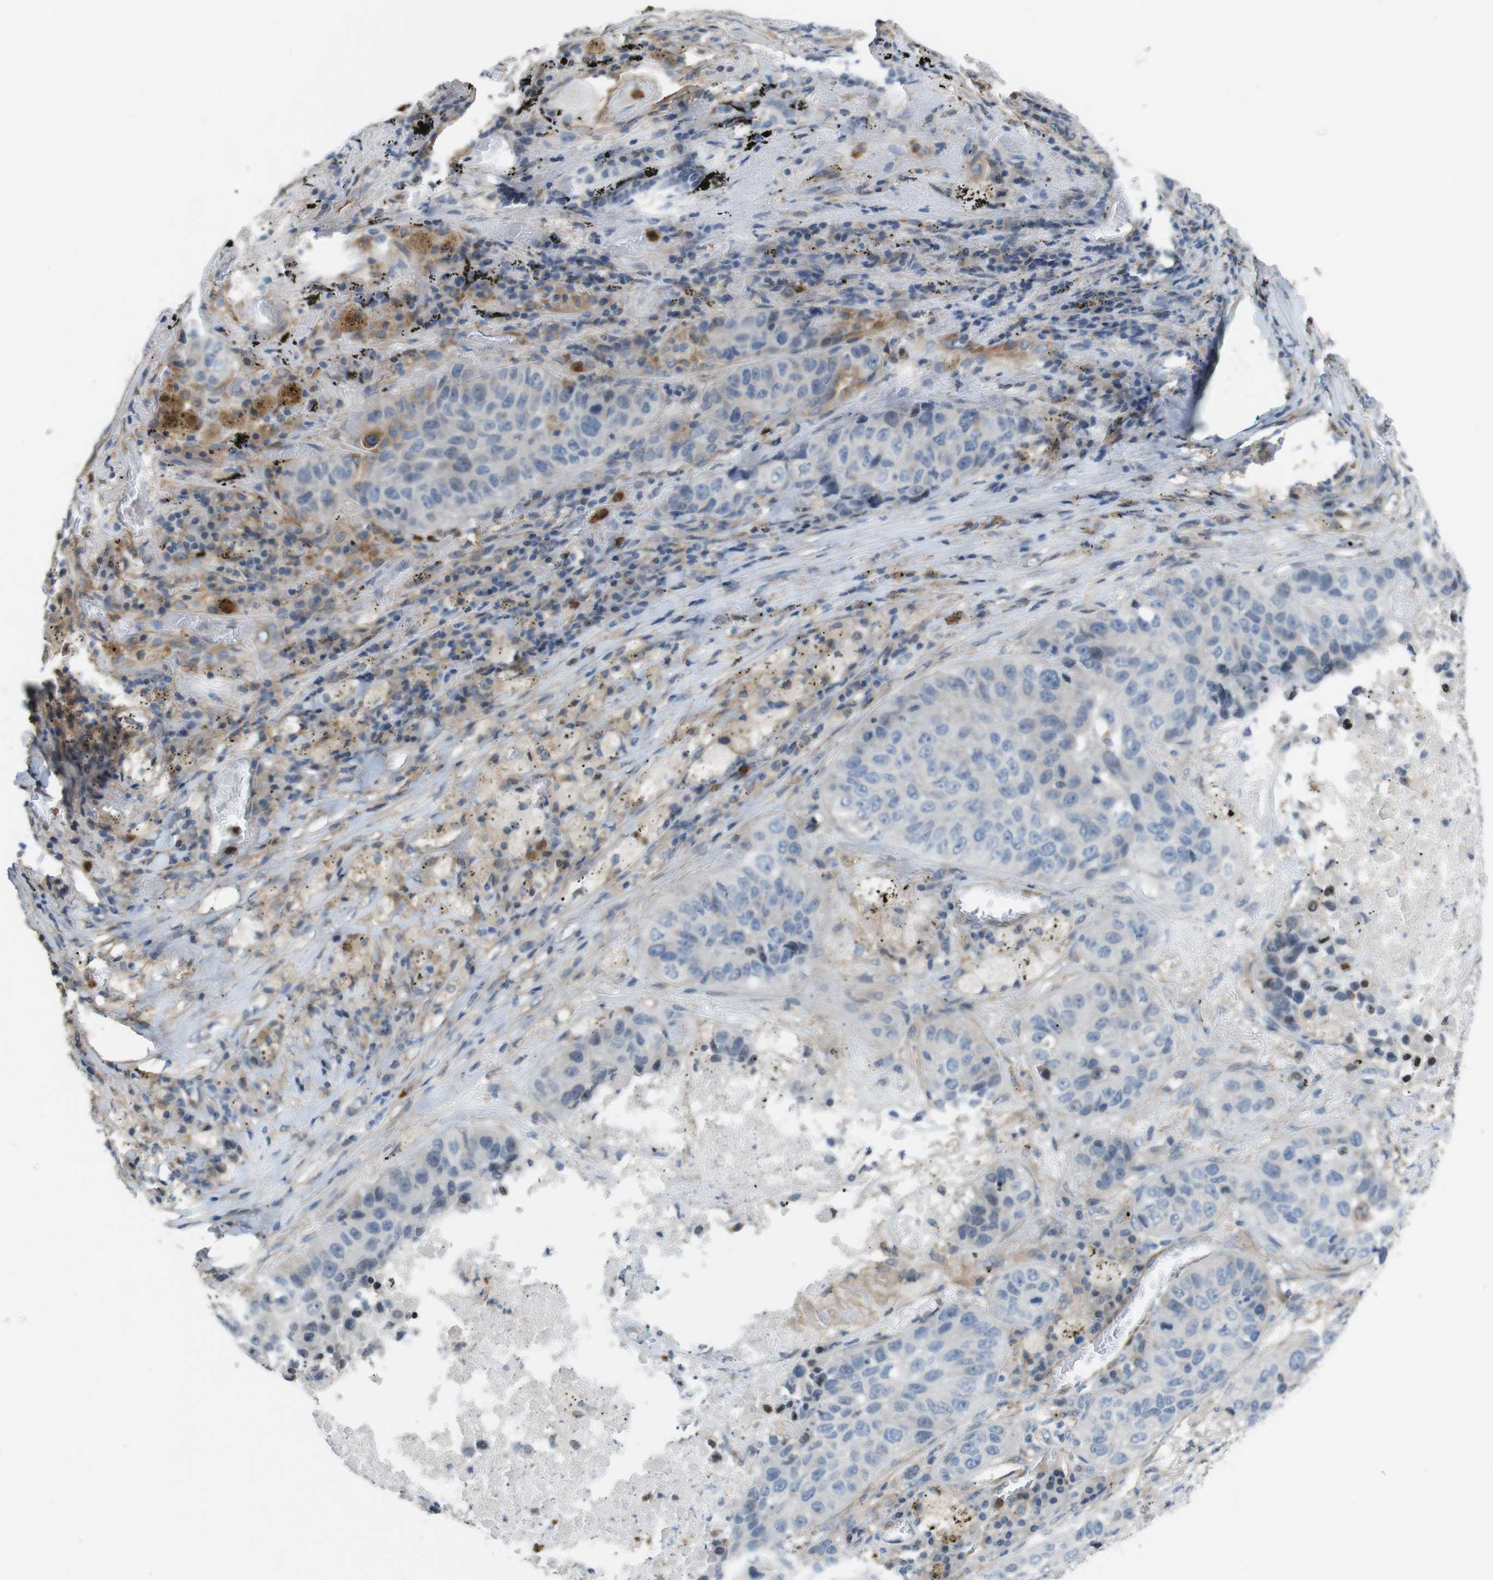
{"staining": {"intensity": "negative", "quantity": "none", "location": "none"}, "tissue": "lung cancer", "cell_type": "Tumor cells", "image_type": "cancer", "snomed": [{"axis": "morphology", "description": "Squamous cell carcinoma, NOS"}, {"axis": "topography", "description": "Lung"}], "caption": "A high-resolution histopathology image shows immunohistochemistry staining of lung cancer, which displays no significant expression in tumor cells.", "gene": "PCDH10", "patient": {"sex": "male", "age": 57}}